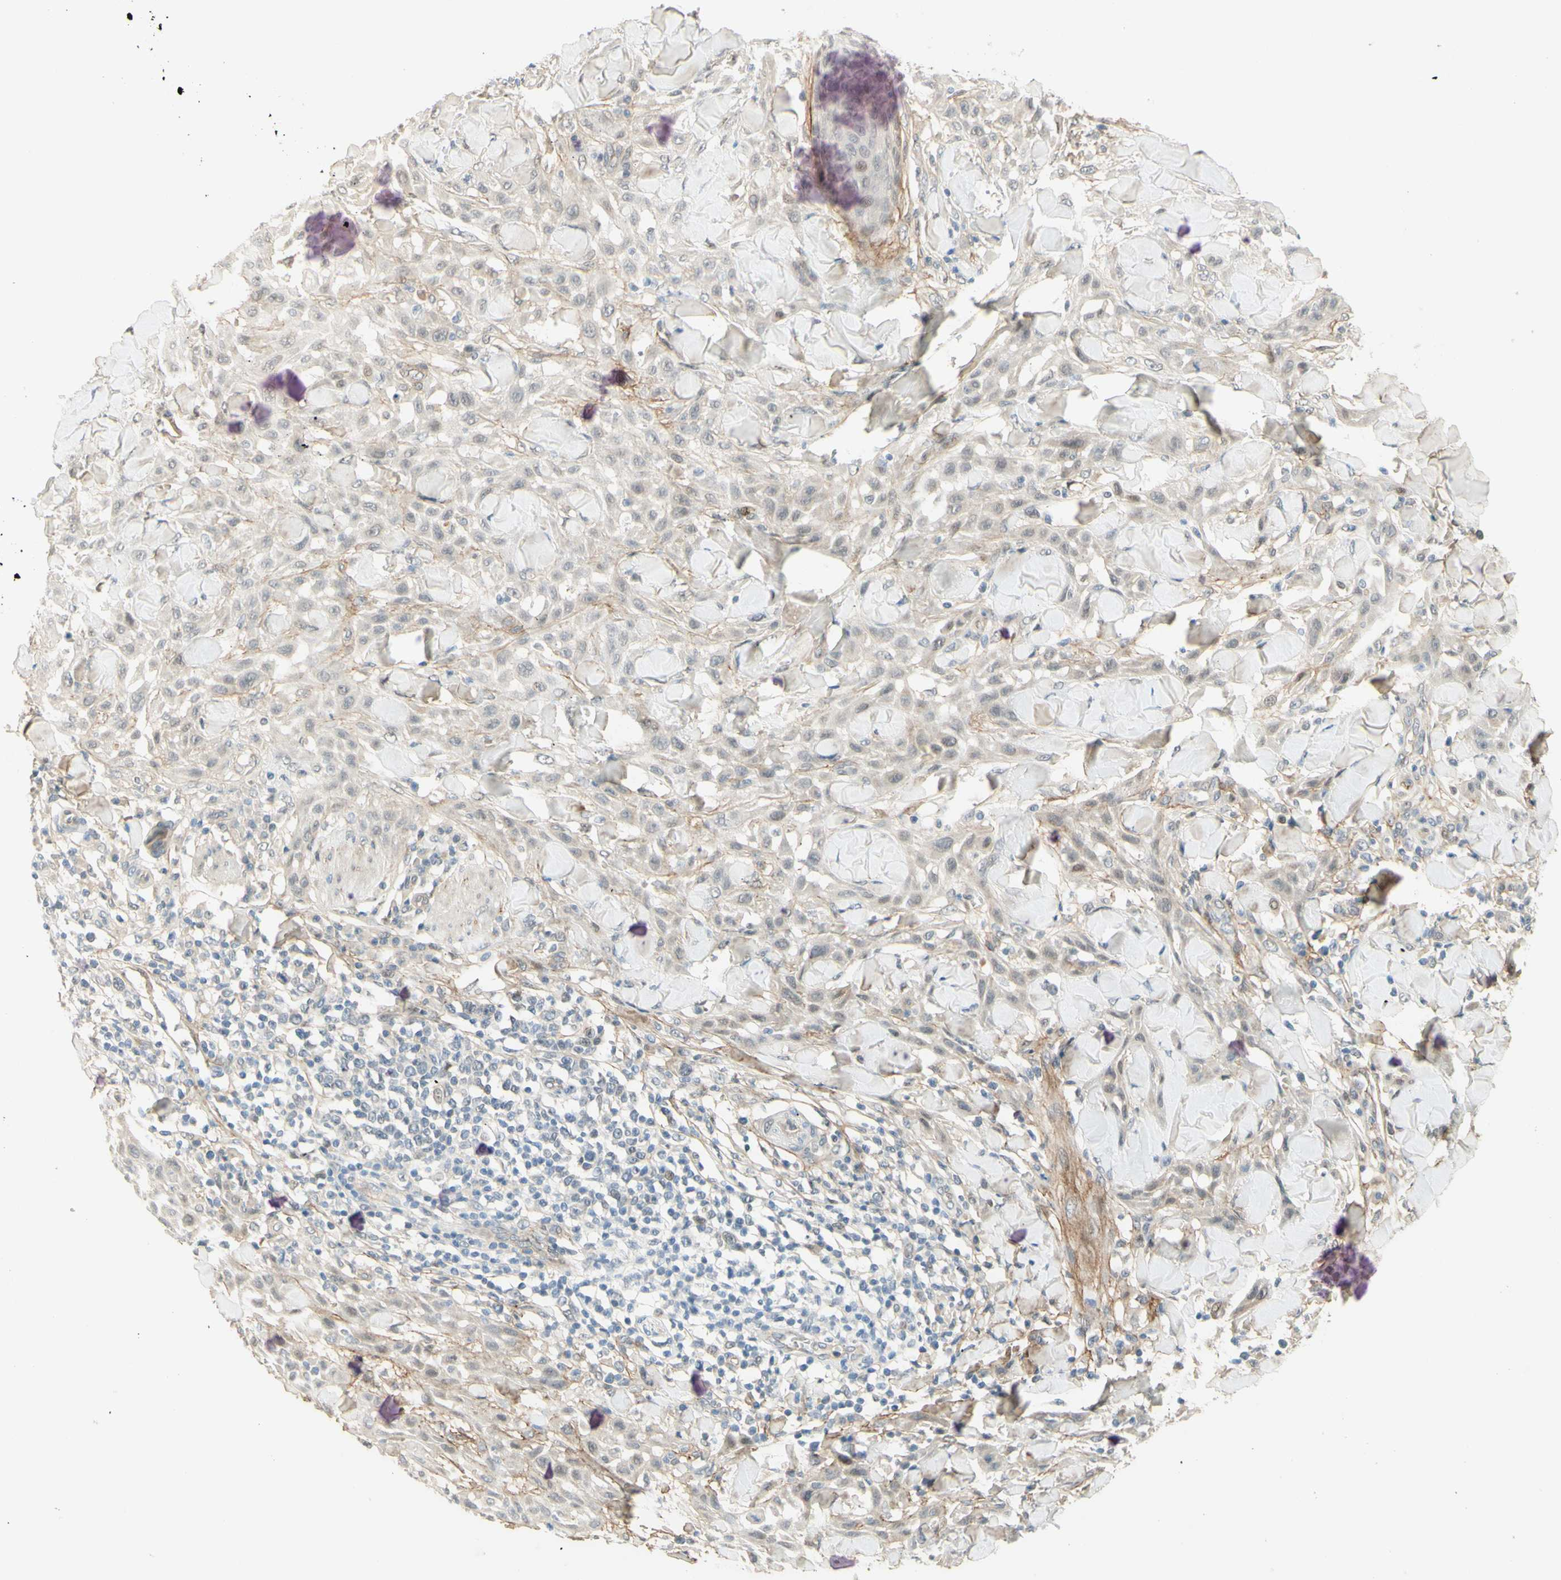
{"staining": {"intensity": "weak", "quantity": "<25%", "location": "cytoplasmic/membranous,nuclear"}, "tissue": "skin cancer", "cell_type": "Tumor cells", "image_type": "cancer", "snomed": [{"axis": "morphology", "description": "Squamous cell carcinoma, NOS"}, {"axis": "topography", "description": "Skin"}], "caption": "Squamous cell carcinoma (skin) stained for a protein using immunohistochemistry demonstrates no positivity tumor cells.", "gene": "ANGPT2", "patient": {"sex": "male", "age": 24}}